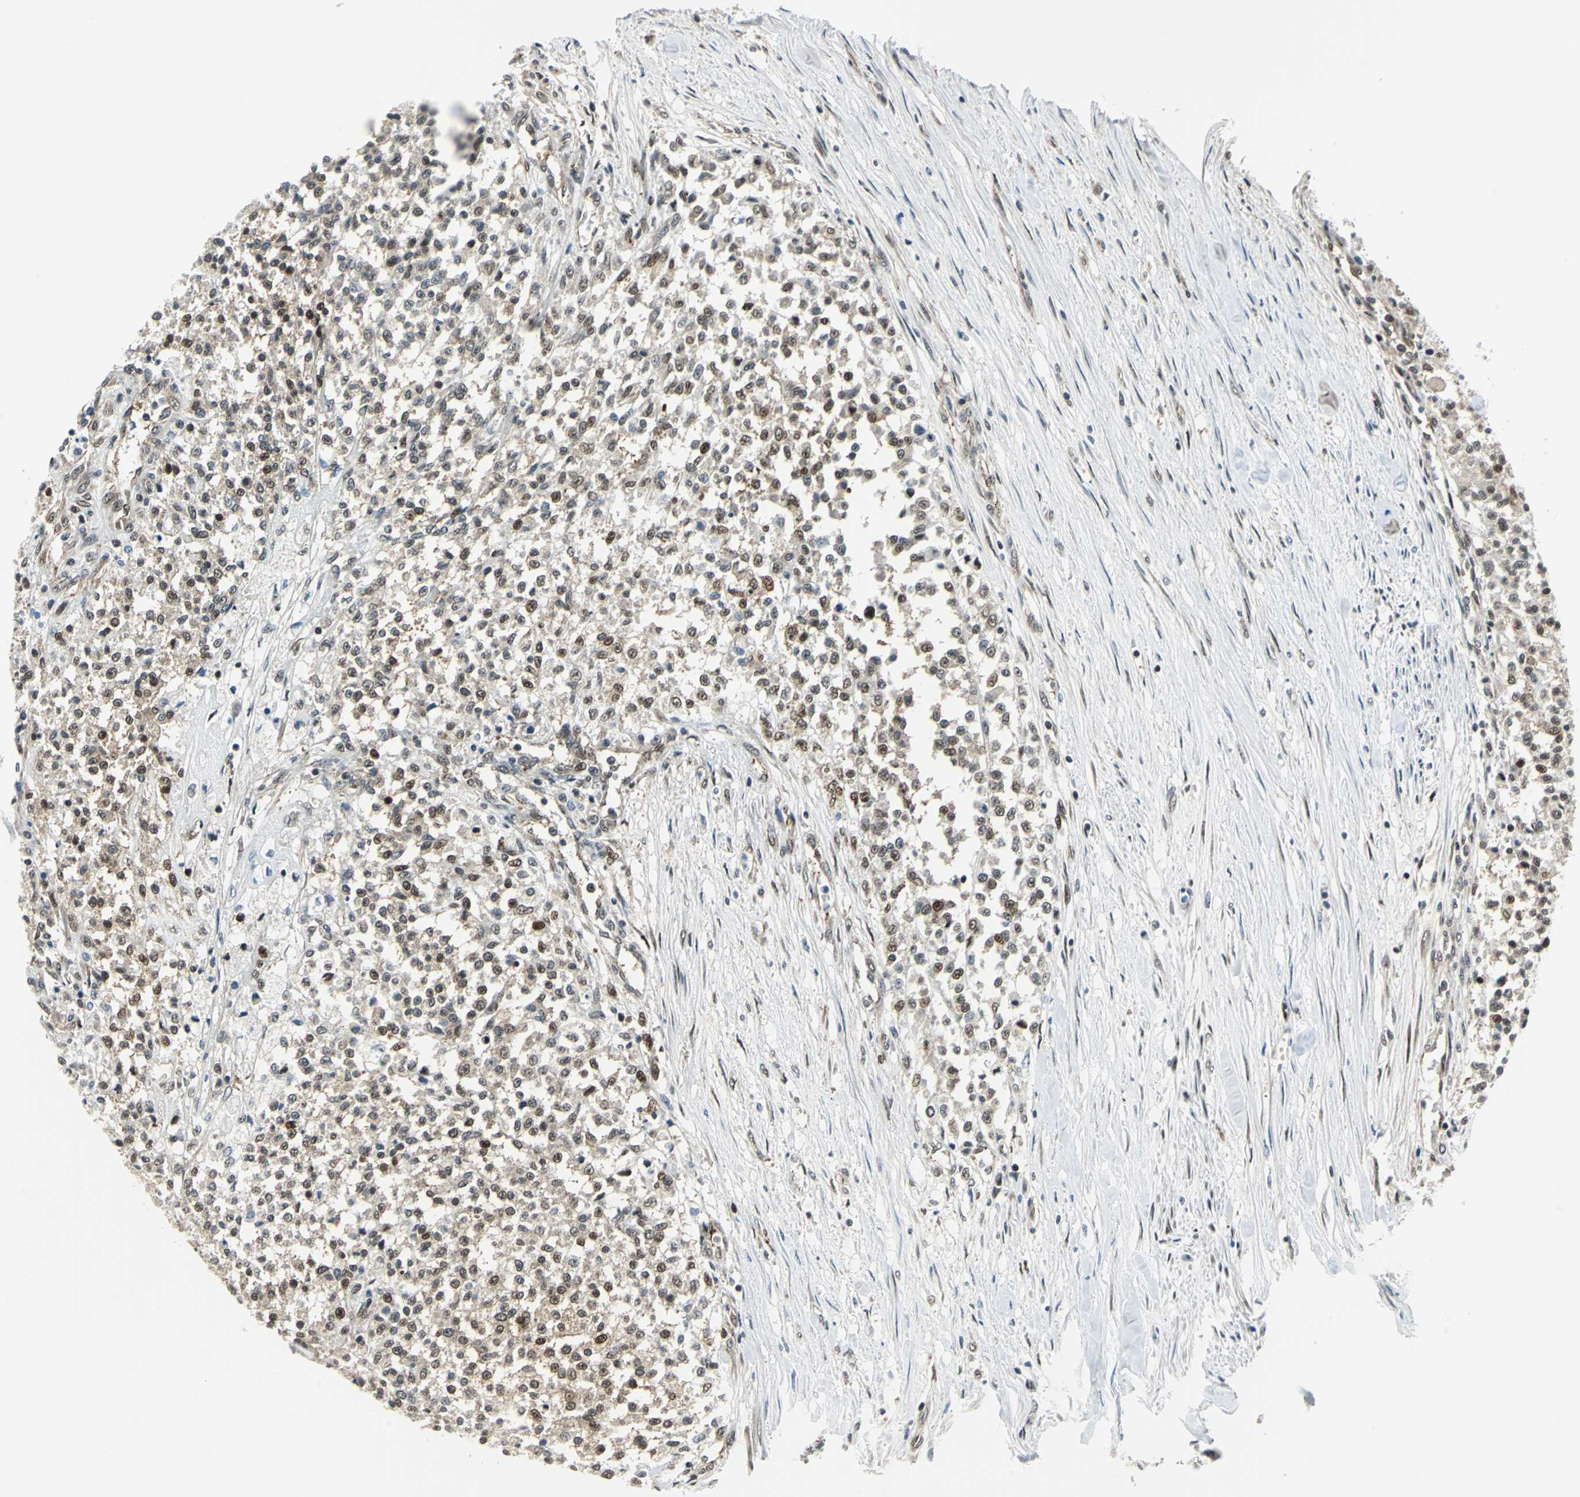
{"staining": {"intensity": "weak", "quantity": ">75%", "location": "cytoplasmic/membranous,nuclear"}, "tissue": "testis cancer", "cell_type": "Tumor cells", "image_type": "cancer", "snomed": [{"axis": "morphology", "description": "Seminoma, NOS"}, {"axis": "topography", "description": "Testis"}], "caption": "Immunohistochemical staining of human testis cancer reveals low levels of weak cytoplasmic/membranous and nuclear staining in approximately >75% of tumor cells.", "gene": "POLR3K", "patient": {"sex": "male", "age": 59}}